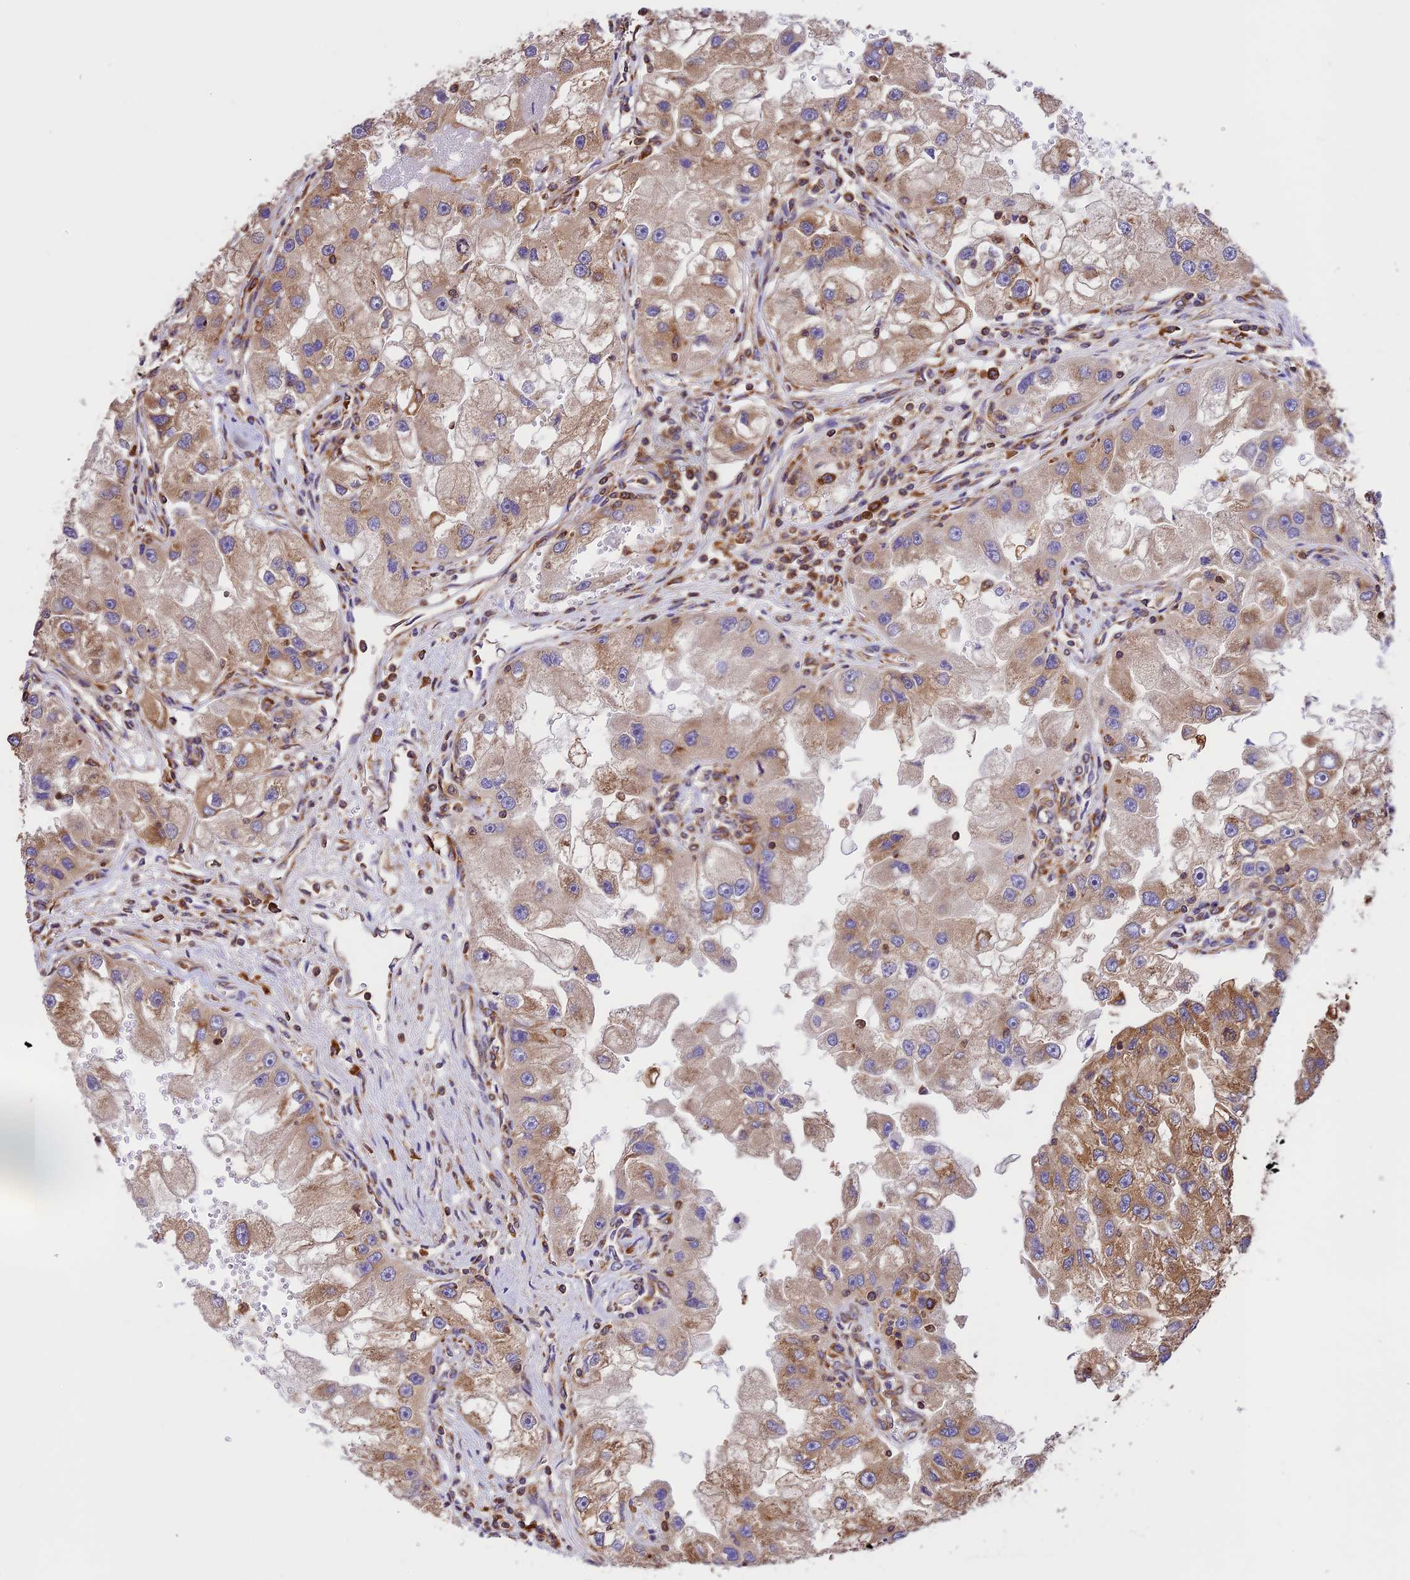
{"staining": {"intensity": "moderate", "quantity": "25%-75%", "location": "cytoplasmic/membranous"}, "tissue": "renal cancer", "cell_type": "Tumor cells", "image_type": "cancer", "snomed": [{"axis": "morphology", "description": "Adenocarcinoma, NOS"}, {"axis": "topography", "description": "Kidney"}], "caption": "Immunohistochemistry of adenocarcinoma (renal) exhibits medium levels of moderate cytoplasmic/membranous expression in approximately 25%-75% of tumor cells.", "gene": "KARS1", "patient": {"sex": "male", "age": 63}}